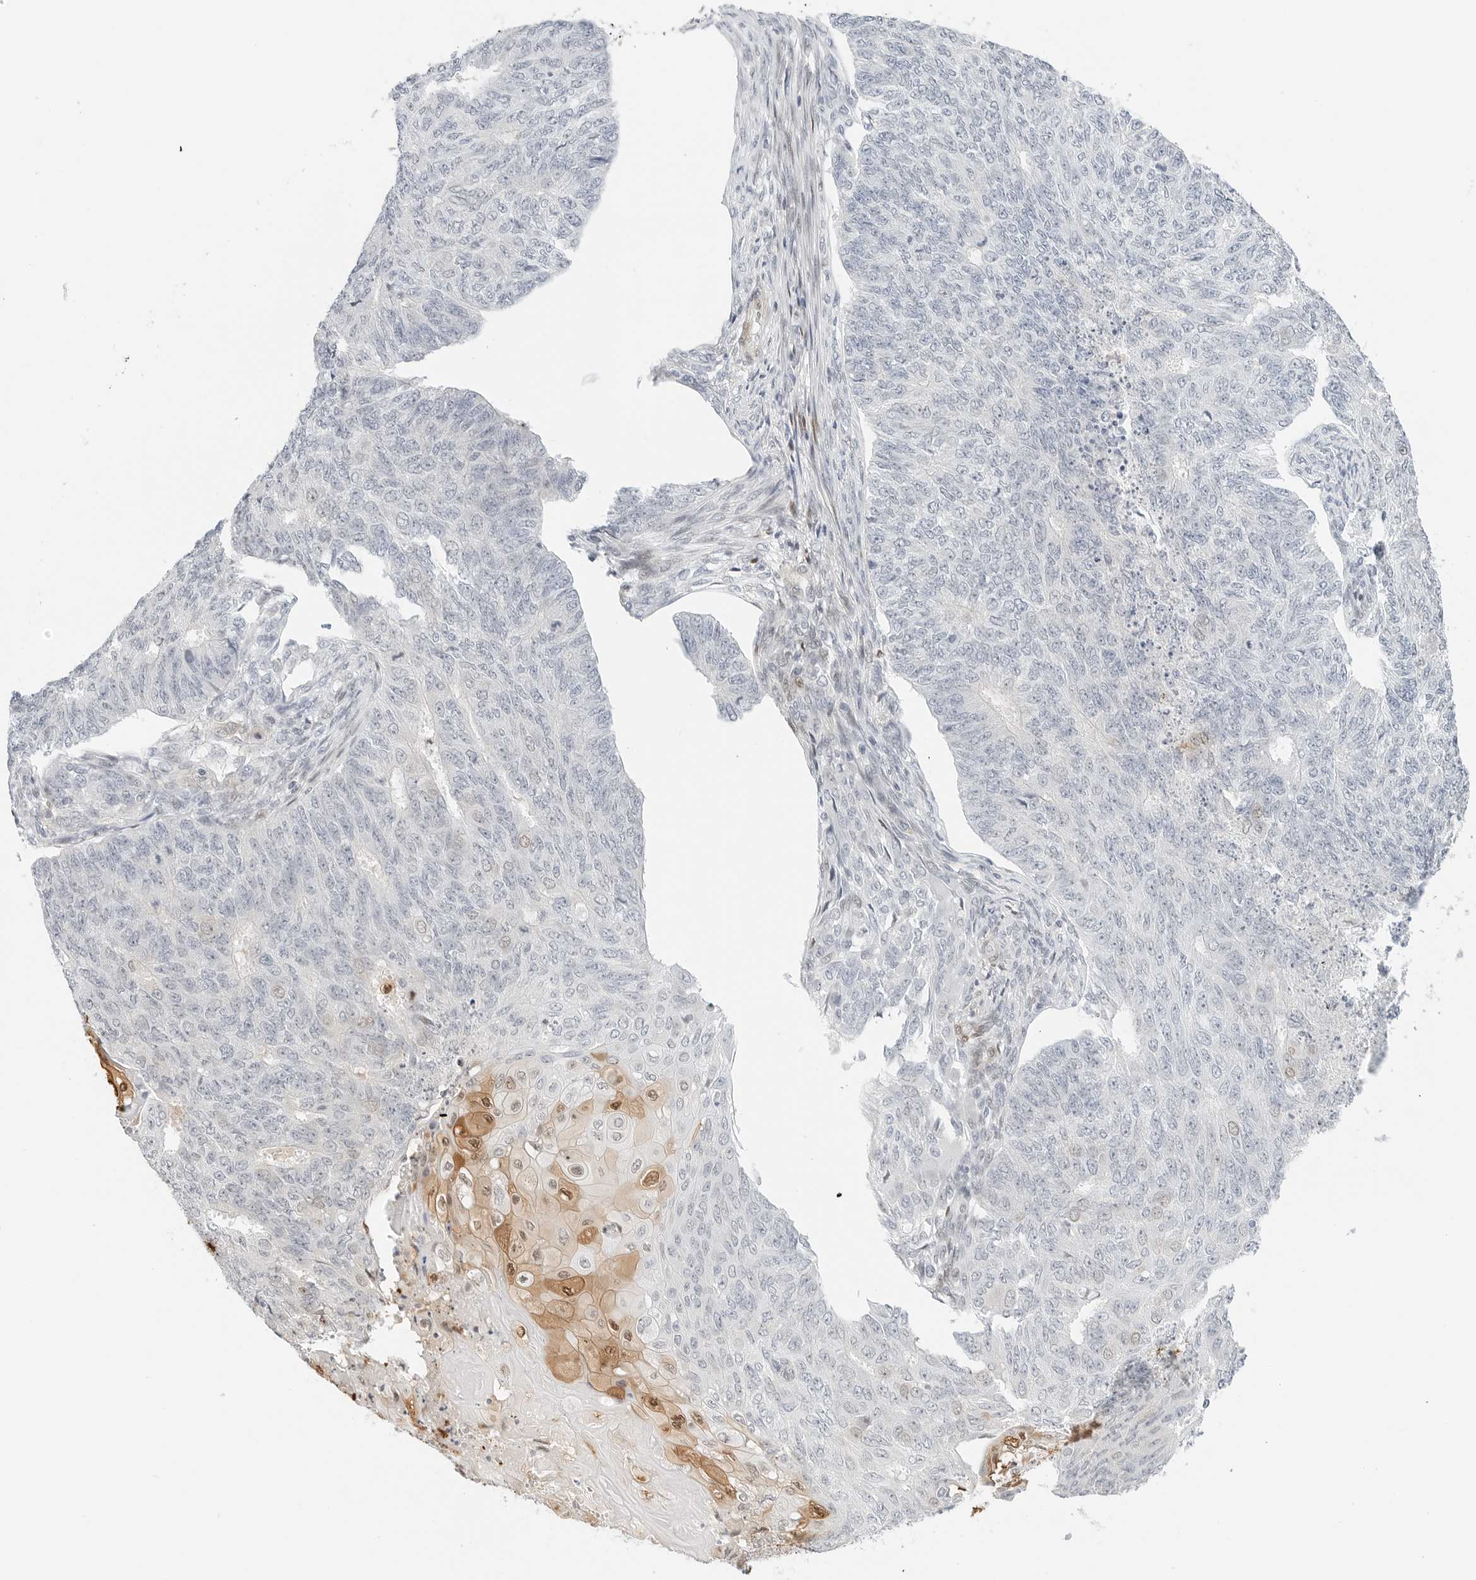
{"staining": {"intensity": "moderate", "quantity": "<25%", "location": "nuclear"}, "tissue": "endometrial cancer", "cell_type": "Tumor cells", "image_type": "cancer", "snomed": [{"axis": "morphology", "description": "Adenocarcinoma, NOS"}, {"axis": "topography", "description": "Endometrium"}], "caption": "Immunohistochemical staining of endometrial cancer (adenocarcinoma) reveals low levels of moderate nuclear protein positivity in approximately <25% of tumor cells.", "gene": "SPIDR", "patient": {"sex": "female", "age": 32}}